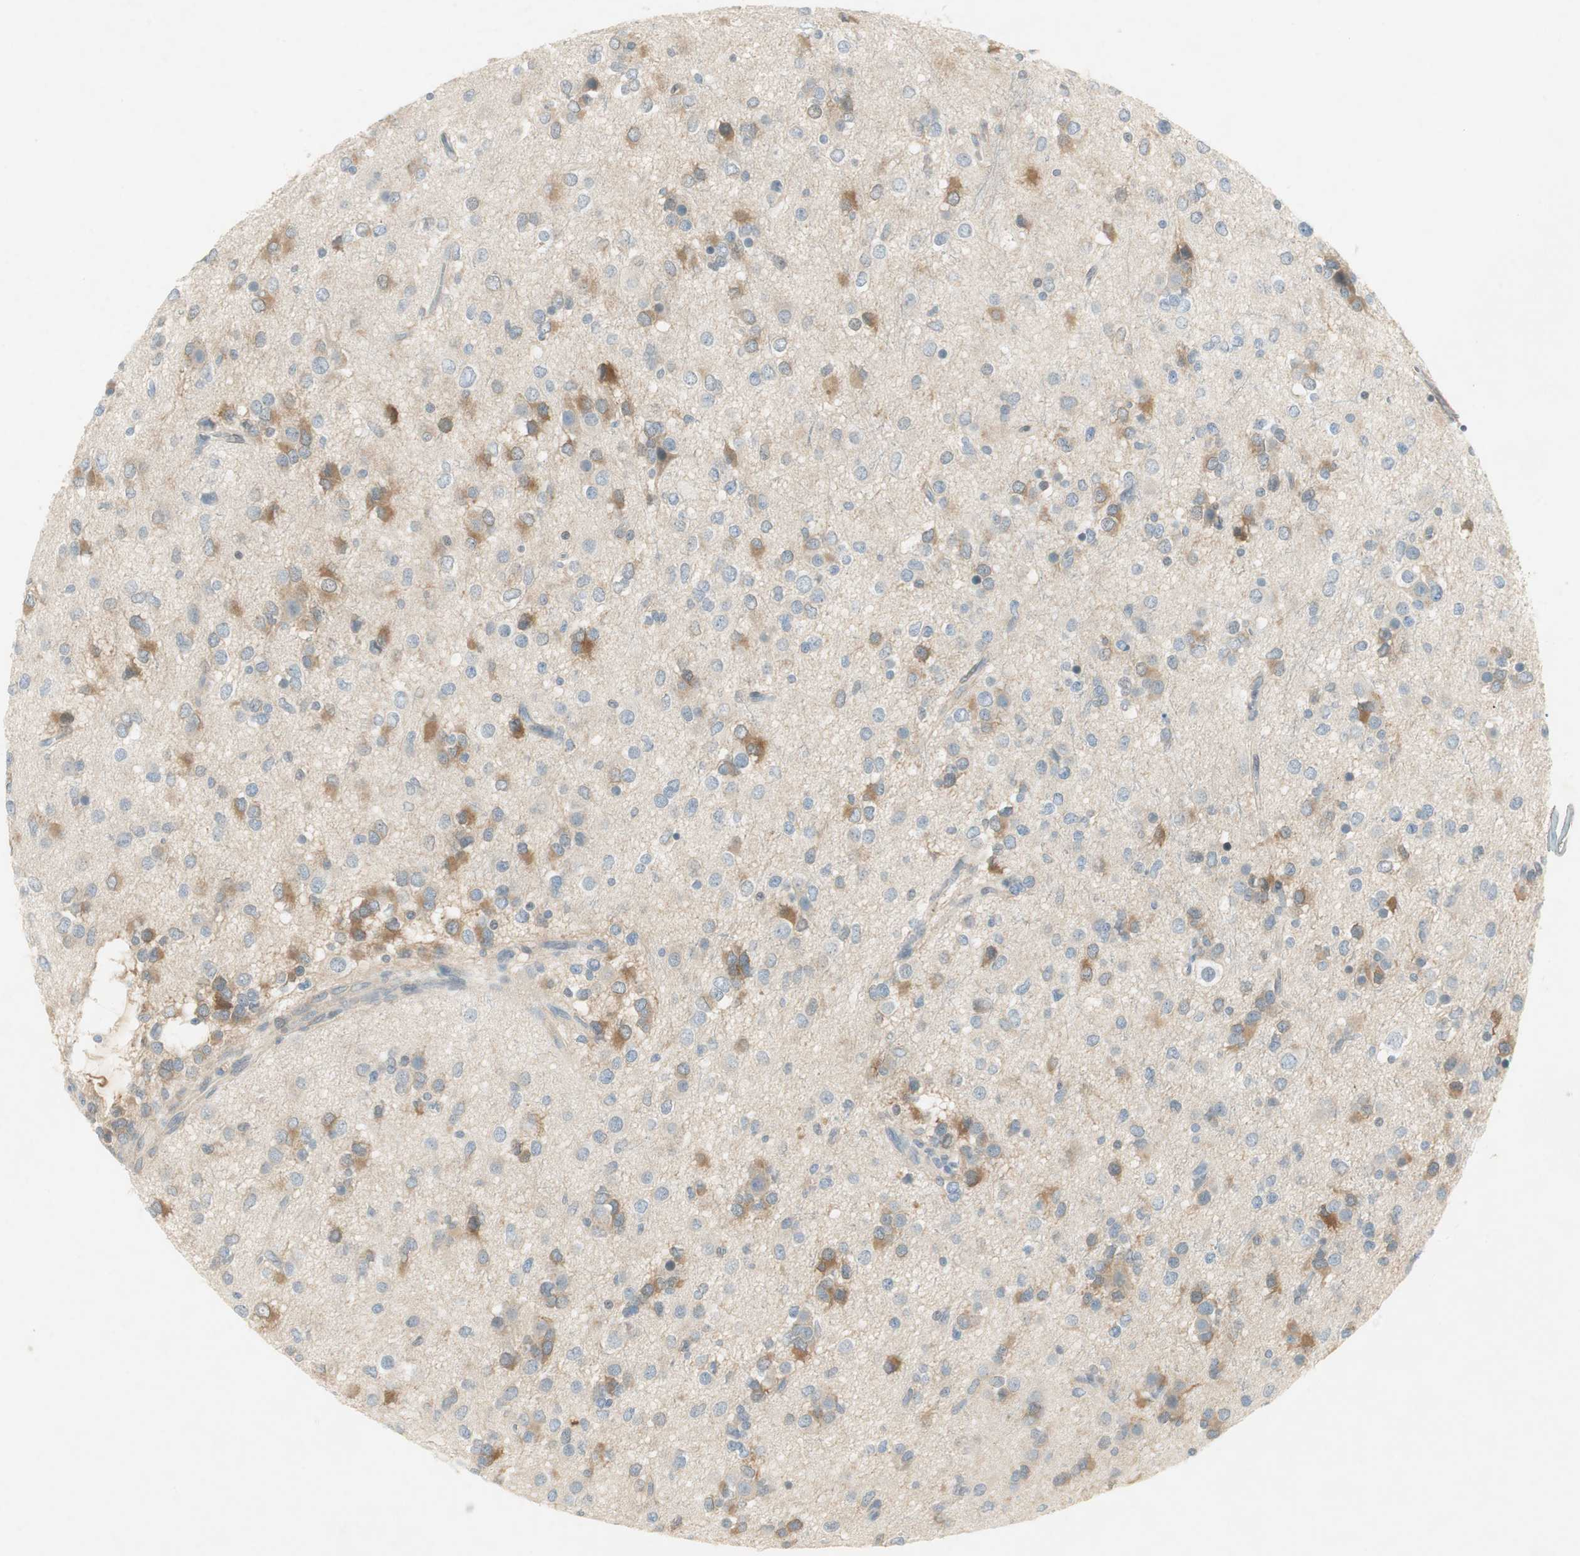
{"staining": {"intensity": "strong", "quantity": "25%-75%", "location": "cytoplasmic/membranous"}, "tissue": "glioma", "cell_type": "Tumor cells", "image_type": "cancer", "snomed": [{"axis": "morphology", "description": "Glioma, malignant, Low grade"}, {"axis": "topography", "description": "Brain"}], "caption": "A photomicrograph of malignant glioma (low-grade) stained for a protein shows strong cytoplasmic/membranous brown staining in tumor cells. The staining was performed using DAB (3,3'-diaminobenzidine) to visualize the protein expression in brown, while the nuclei were stained in blue with hematoxylin (Magnification: 20x).", "gene": "STON1-GTF2A1L", "patient": {"sex": "male", "age": 42}}